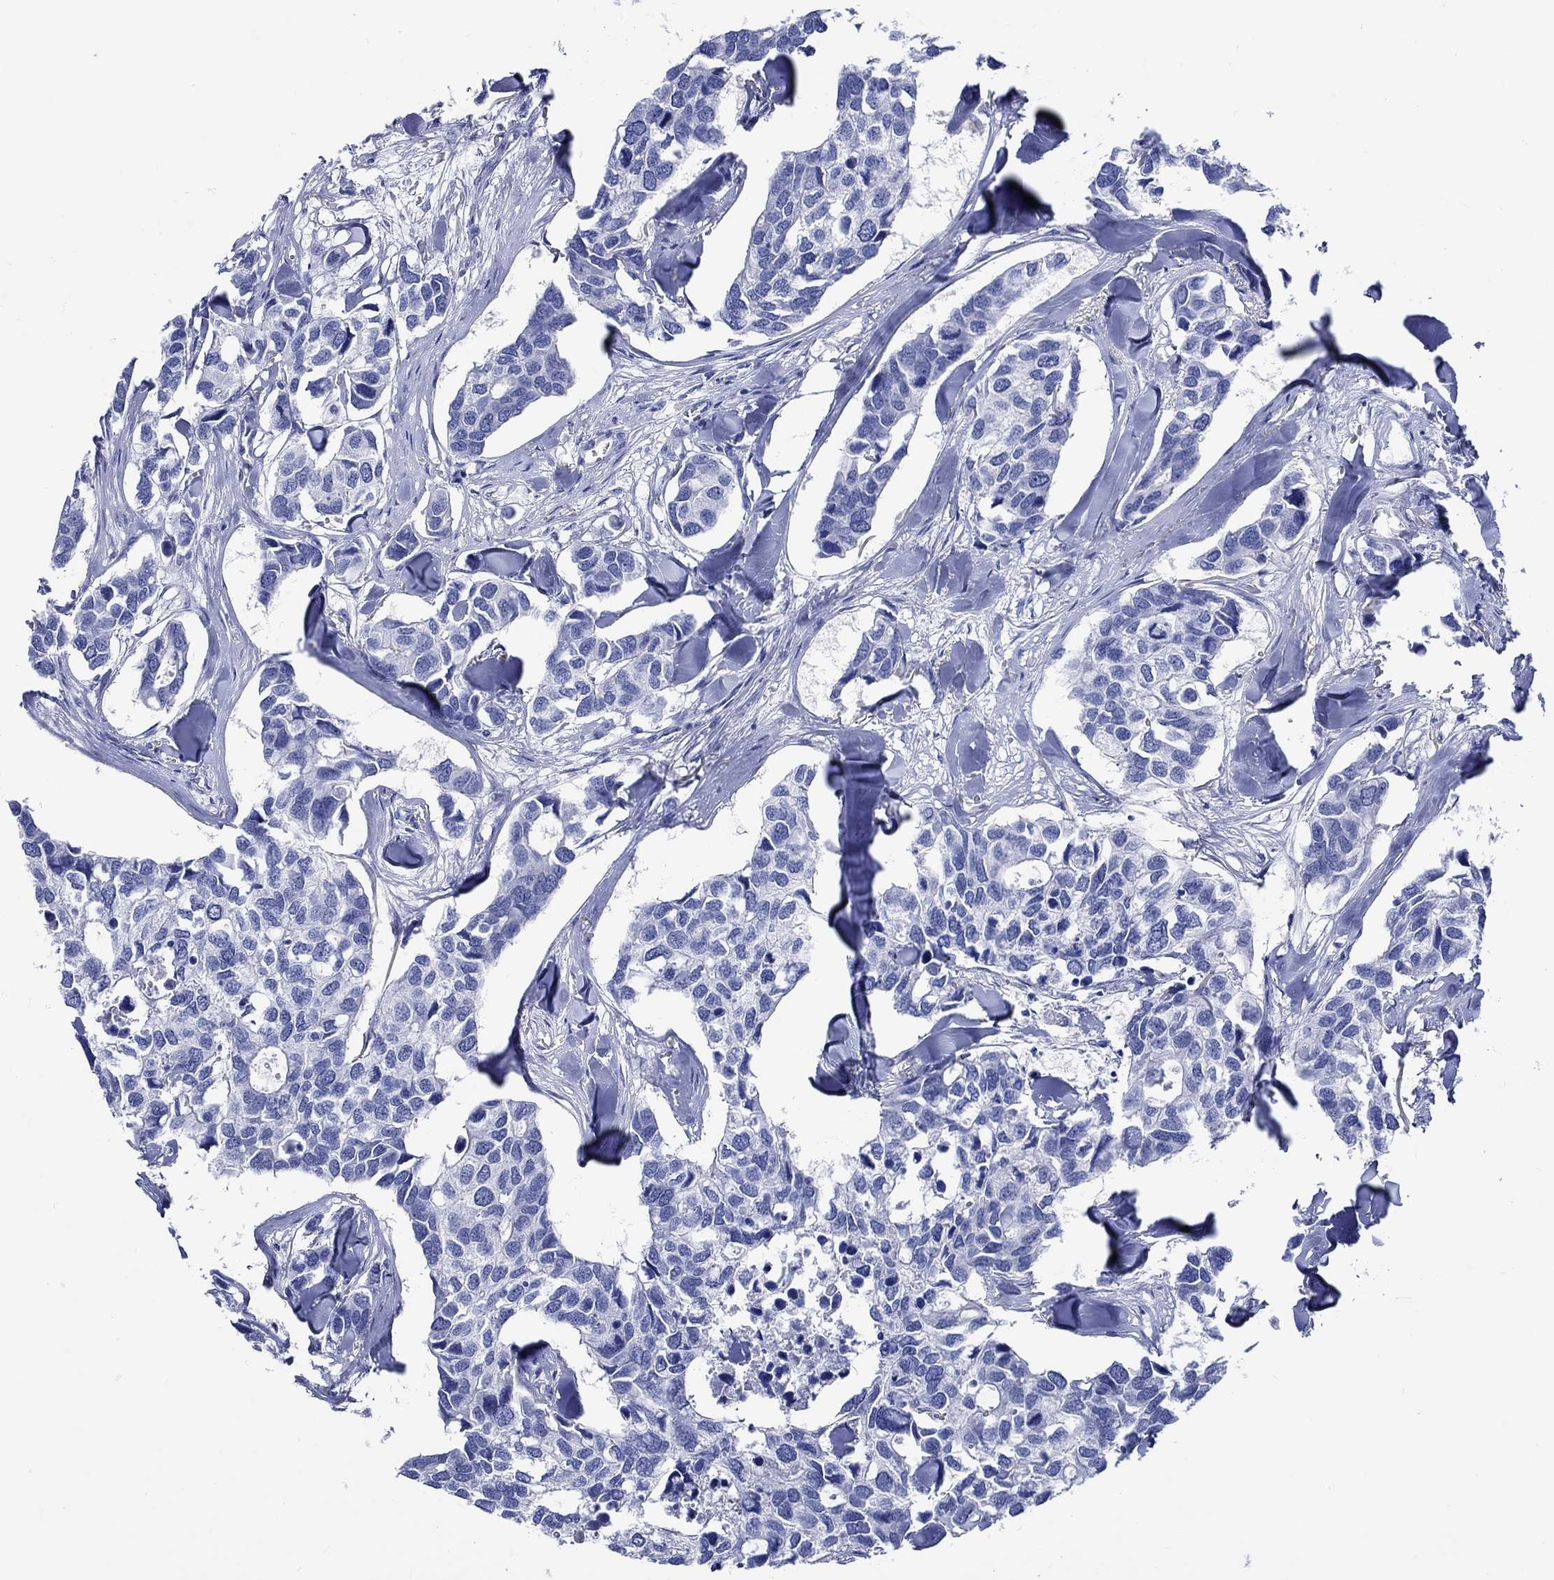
{"staining": {"intensity": "negative", "quantity": "none", "location": "none"}, "tissue": "breast cancer", "cell_type": "Tumor cells", "image_type": "cancer", "snomed": [{"axis": "morphology", "description": "Duct carcinoma"}, {"axis": "topography", "description": "Breast"}], "caption": "Immunohistochemical staining of breast cancer demonstrates no significant expression in tumor cells. (Brightfield microscopy of DAB (3,3'-diaminobenzidine) IHC at high magnification).", "gene": "HARBI1", "patient": {"sex": "female", "age": 83}}